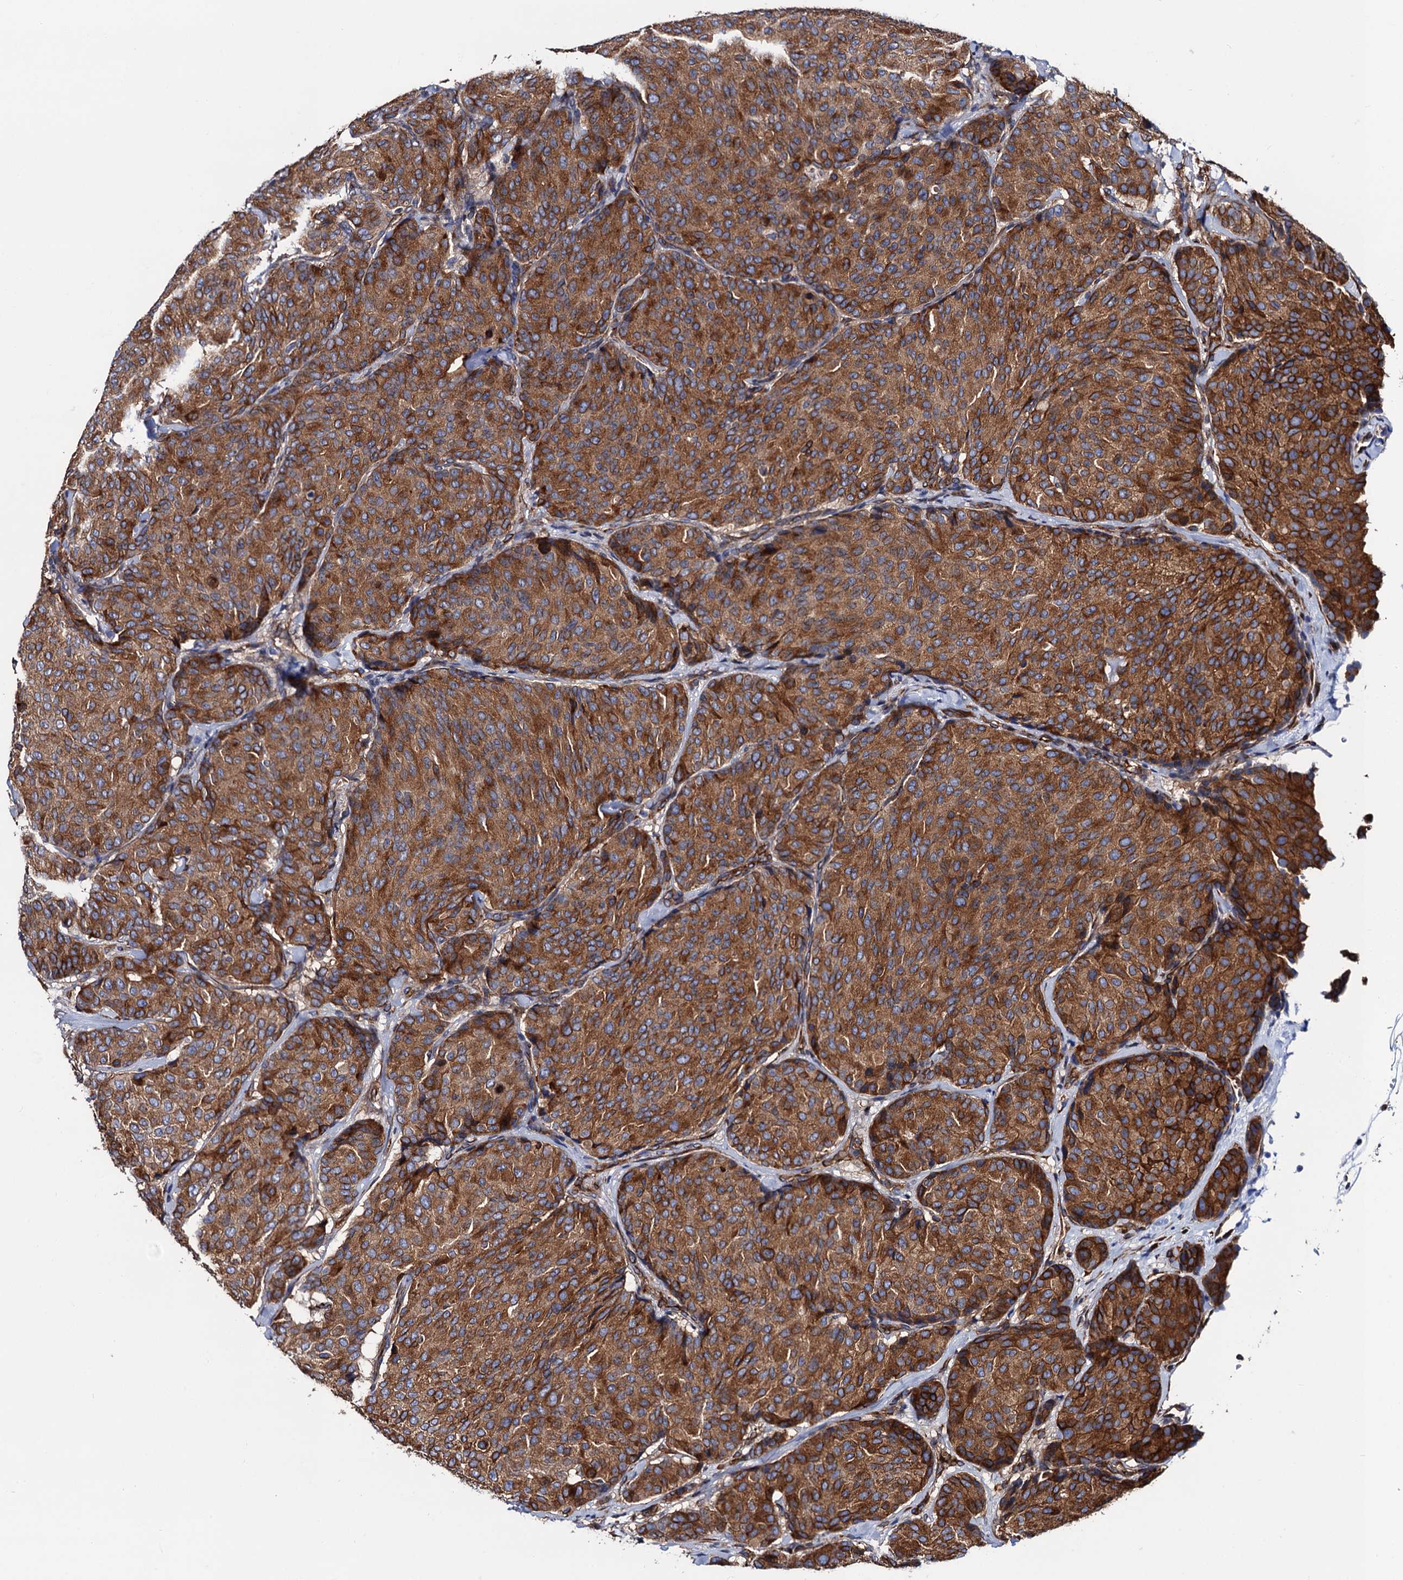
{"staining": {"intensity": "strong", "quantity": ">75%", "location": "cytoplasmic/membranous"}, "tissue": "breast cancer", "cell_type": "Tumor cells", "image_type": "cancer", "snomed": [{"axis": "morphology", "description": "Duct carcinoma"}, {"axis": "topography", "description": "Breast"}], "caption": "High-power microscopy captured an IHC histopathology image of breast intraductal carcinoma, revealing strong cytoplasmic/membranous expression in approximately >75% of tumor cells.", "gene": "ZDHHC18", "patient": {"sex": "female", "age": 75}}